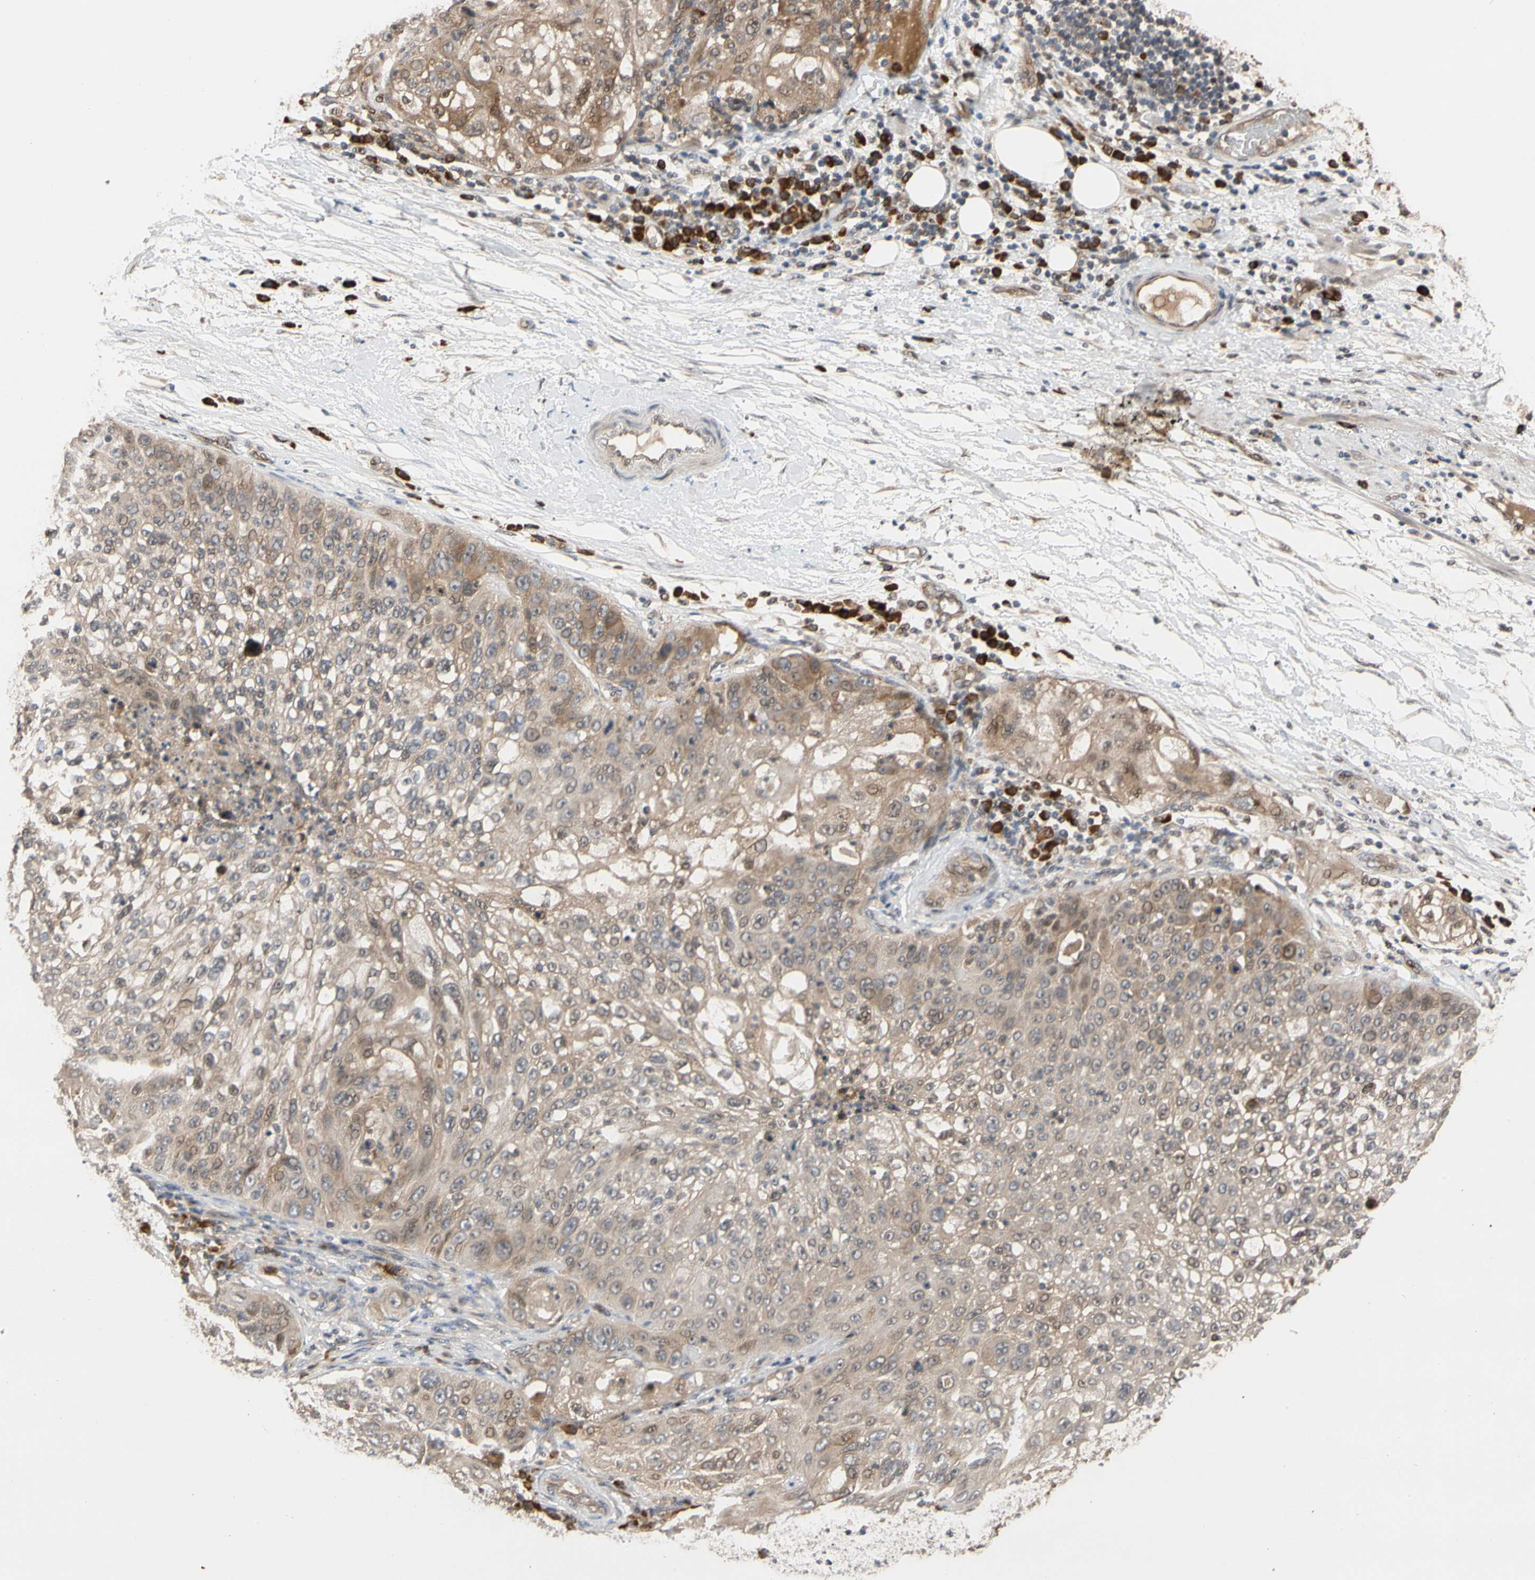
{"staining": {"intensity": "weak", "quantity": ">75%", "location": "cytoplasmic/membranous"}, "tissue": "lung cancer", "cell_type": "Tumor cells", "image_type": "cancer", "snomed": [{"axis": "morphology", "description": "Inflammation, NOS"}, {"axis": "morphology", "description": "Squamous cell carcinoma, NOS"}, {"axis": "topography", "description": "Lymph node"}, {"axis": "topography", "description": "Soft tissue"}, {"axis": "topography", "description": "Lung"}], "caption": "Weak cytoplasmic/membranous positivity for a protein is appreciated in approximately >75% of tumor cells of squamous cell carcinoma (lung) using immunohistochemistry (IHC).", "gene": "CYTIP", "patient": {"sex": "male", "age": 66}}